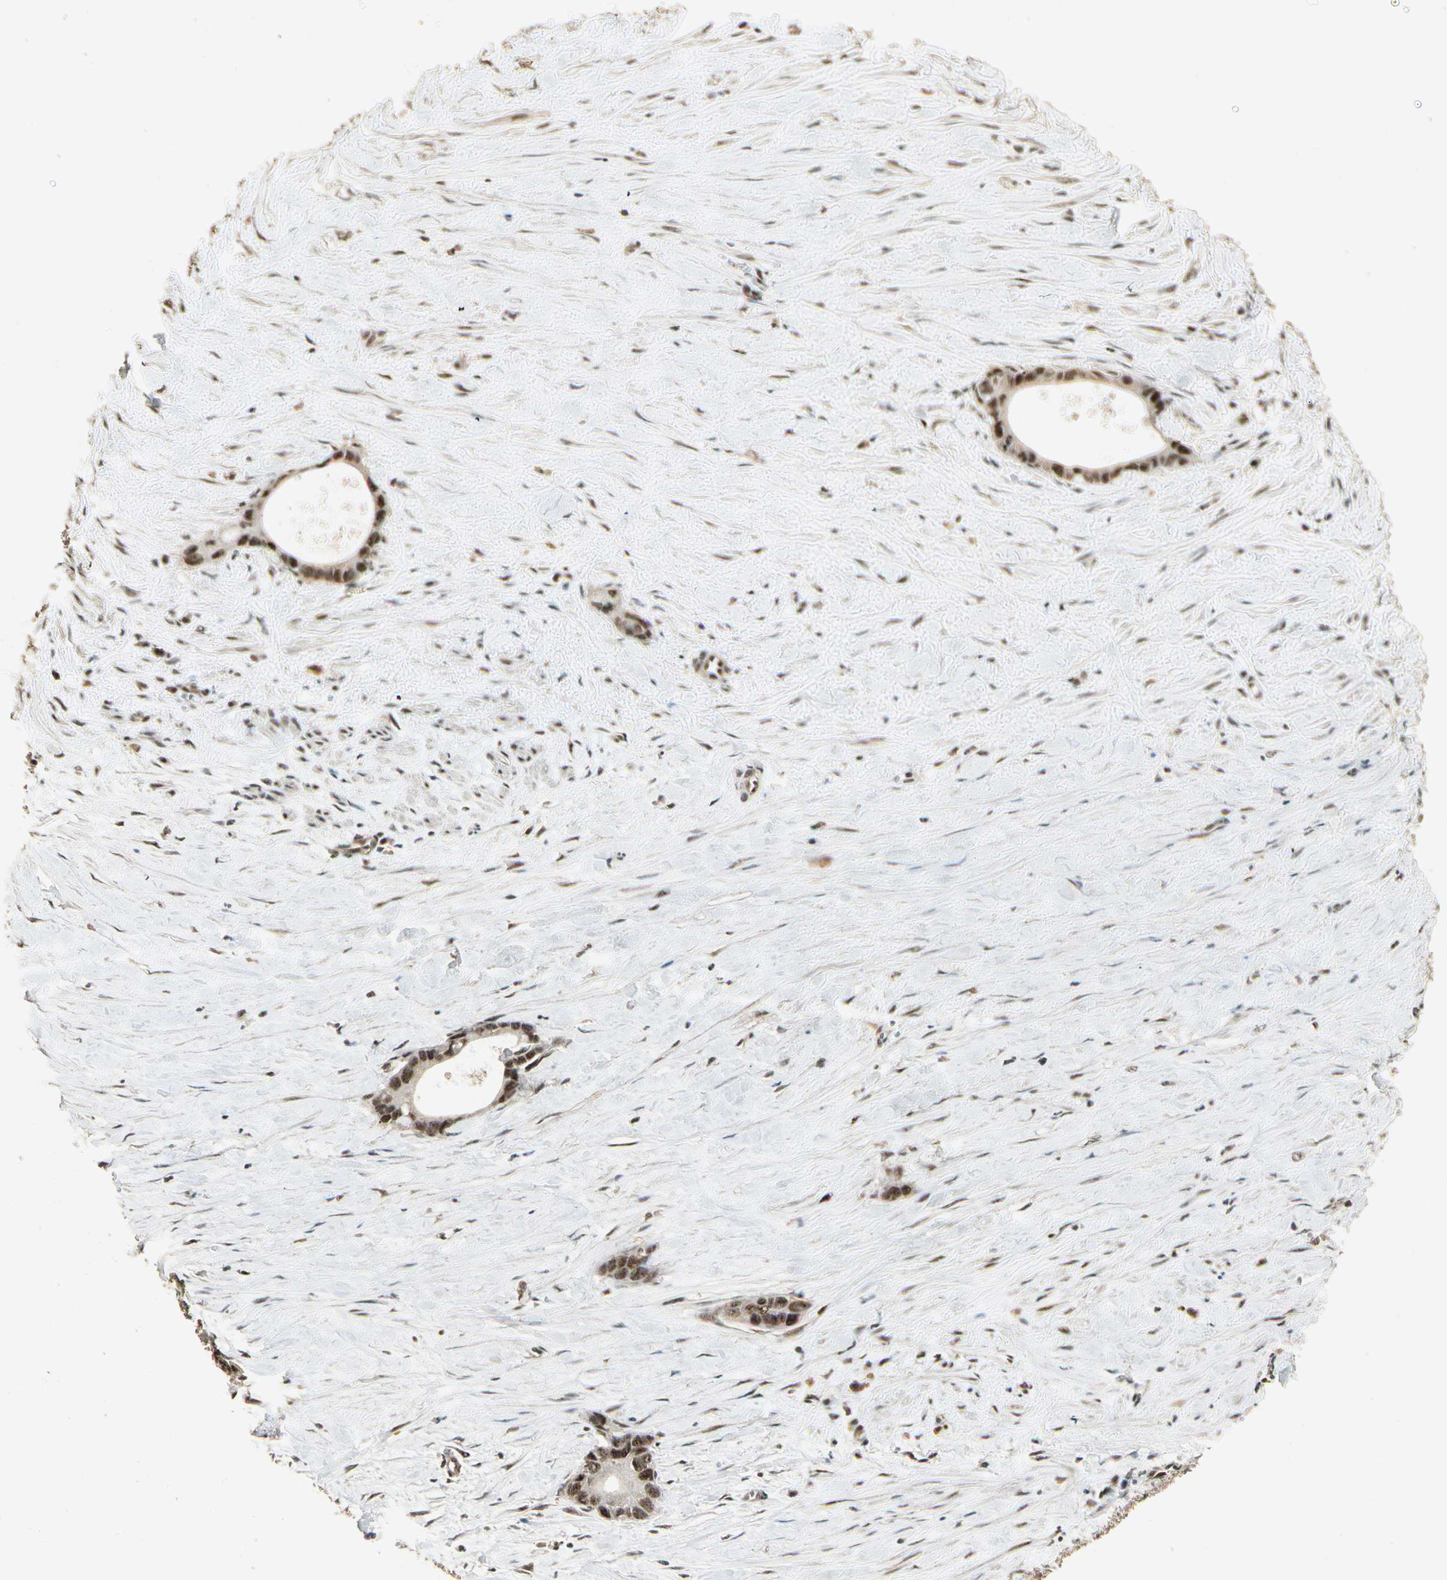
{"staining": {"intensity": "strong", "quantity": ">75%", "location": "nuclear"}, "tissue": "liver cancer", "cell_type": "Tumor cells", "image_type": "cancer", "snomed": [{"axis": "morphology", "description": "Cholangiocarcinoma"}, {"axis": "topography", "description": "Liver"}], "caption": "Immunohistochemical staining of liver cancer (cholangiocarcinoma) shows high levels of strong nuclear protein positivity in about >75% of tumor cells.", "gene": "RBM25", "patient": {"sex": "female", "age": 55}}